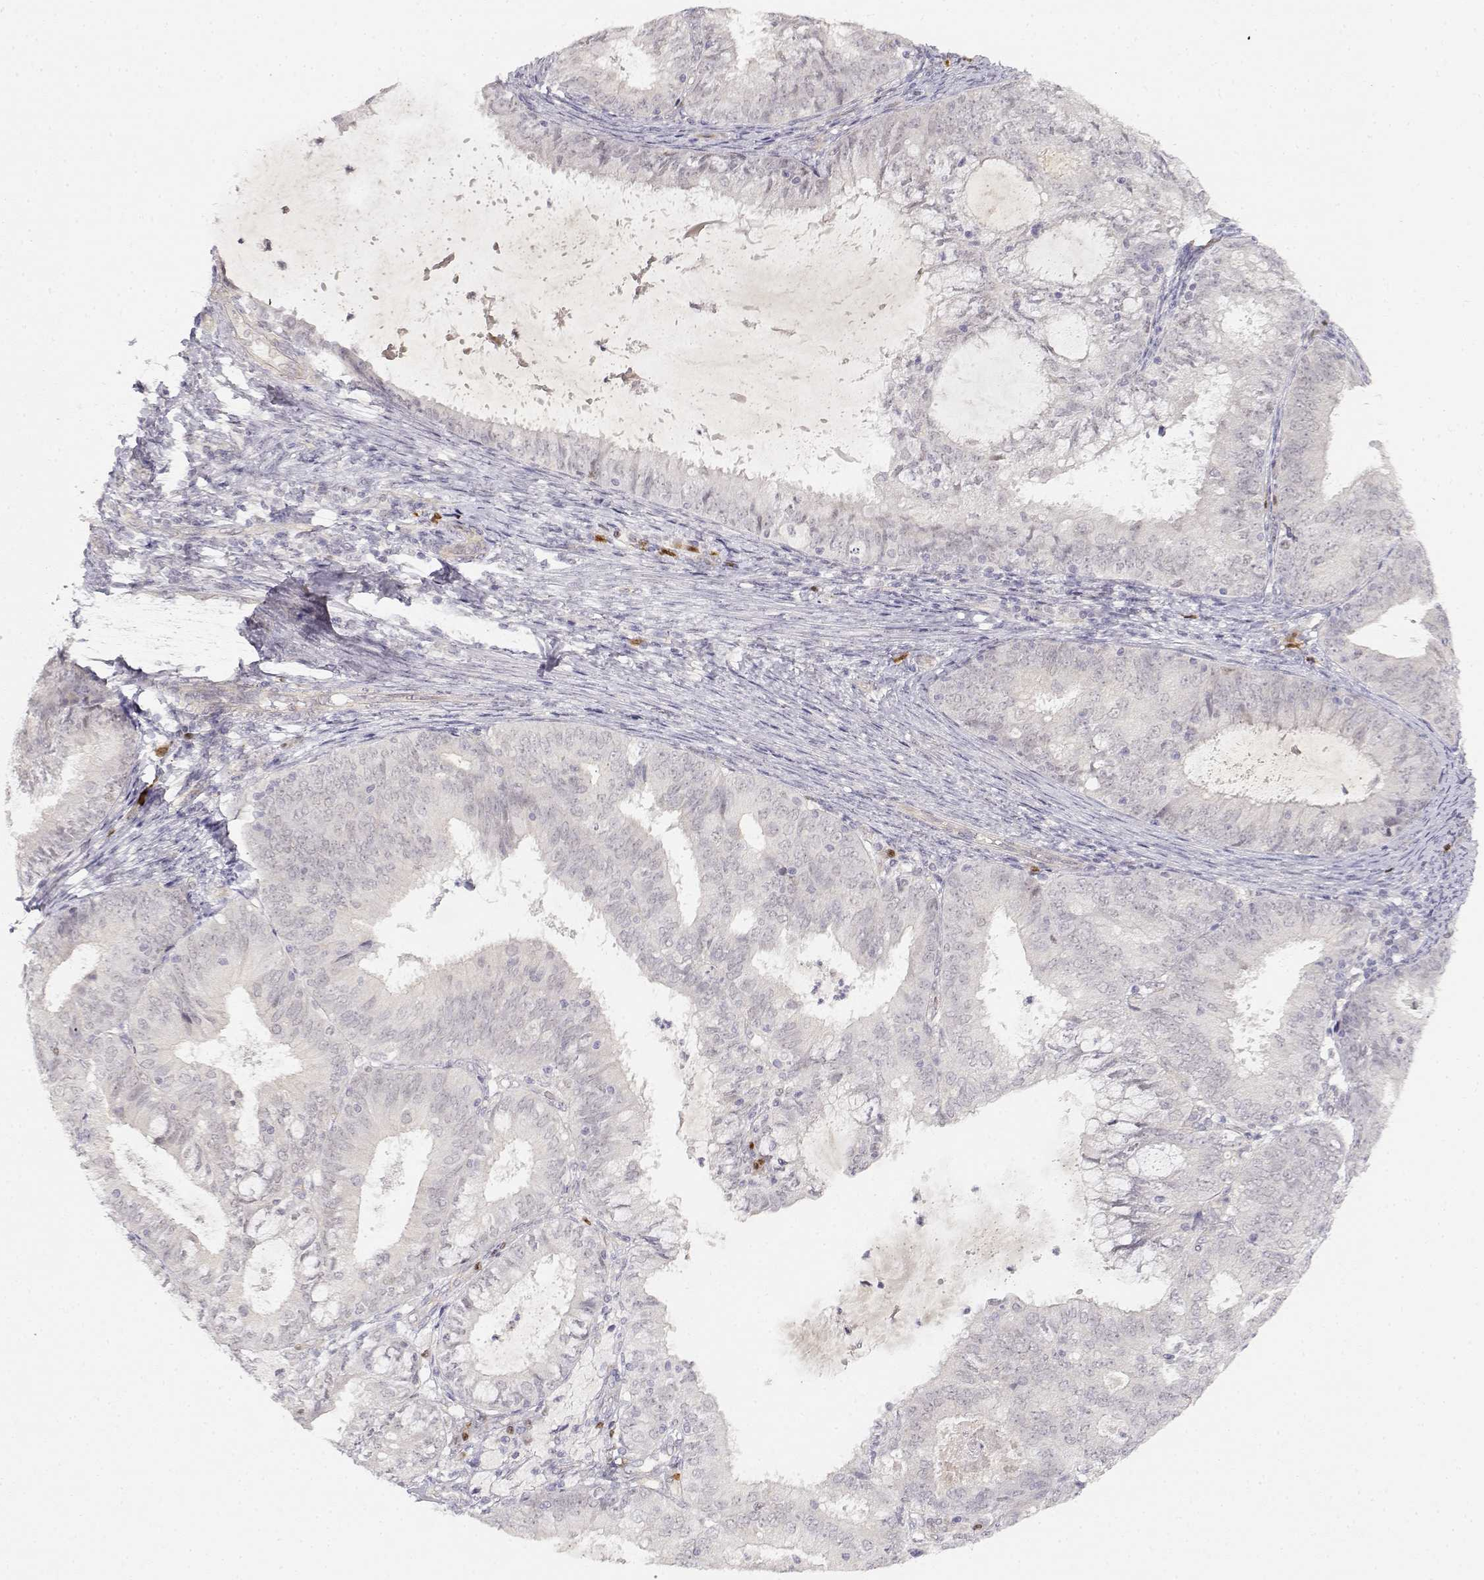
{"staining": {"intensity": "negative", "quantity": "none", "location": "none"}, "tissue": "endometrial cancer", "cell_type": "Tumor cells", "image_type": "cancer", "snomed": [{"axis": "morphology", "description": "Adenocarcinoma, NOS"}, {"axis": "topography", "description": "Endometrium"}], "caption": "DAB immunohistochemical staining of human endometrial cancer (adenocarcinoma) demonstrates no significant positivity in tumor cells.", "gene": "EAF2", "patient": {"sex": "female", "age": 57}}